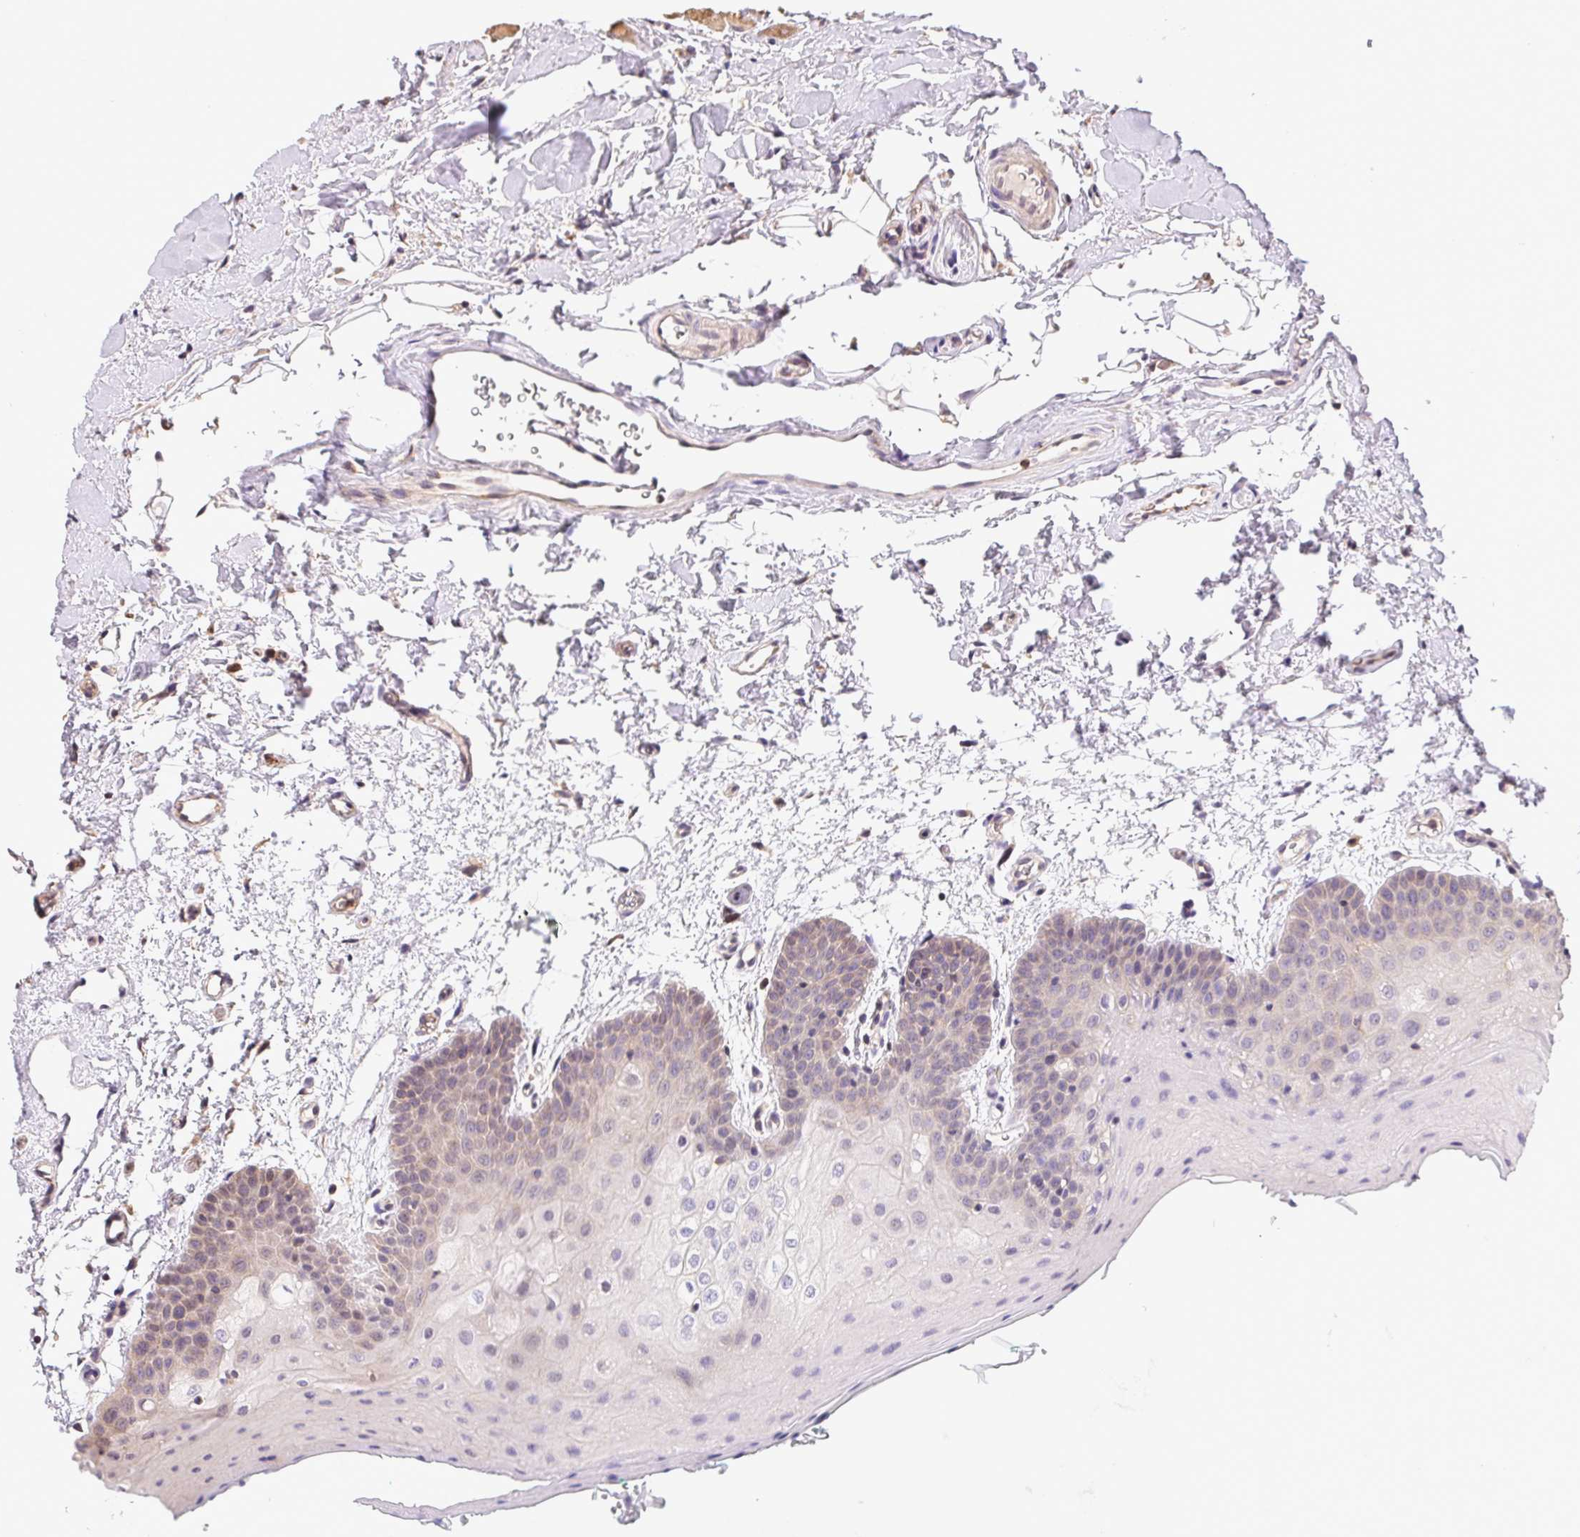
{"staining": {"intensity": "weak", "quantity": "25%-75%", "location": "cytoplasmic/membranous"}, "tissue": "oral mucosa", "cell_type": "Squamous epithelial cells", "image_type": "normal", "snomed": [{"axis": "morphology", "description": "Normal tissue, NOS"}, {"axis": "morphology", "description": "Squamous cell carcinoma, NOS"}, {"axis": "topography", "description": "Oral tissue"}, {"axis": "topography", "description": "Head-Neck"}], "caption": "Oral mucosa stained with DAB (3,3'-diaminobenzidine) IHC demonstrates low levels of weak cytoplasmic/membranous staining in approximately 25%-75% of squamous epithelial cells. The protein is stained brown, and the nuclei are stained in blue (DAB IHC with brightfield microscopy, high magnification).", "gene": "MEX3D", "patient": {"sex": "female", "age": 50}}